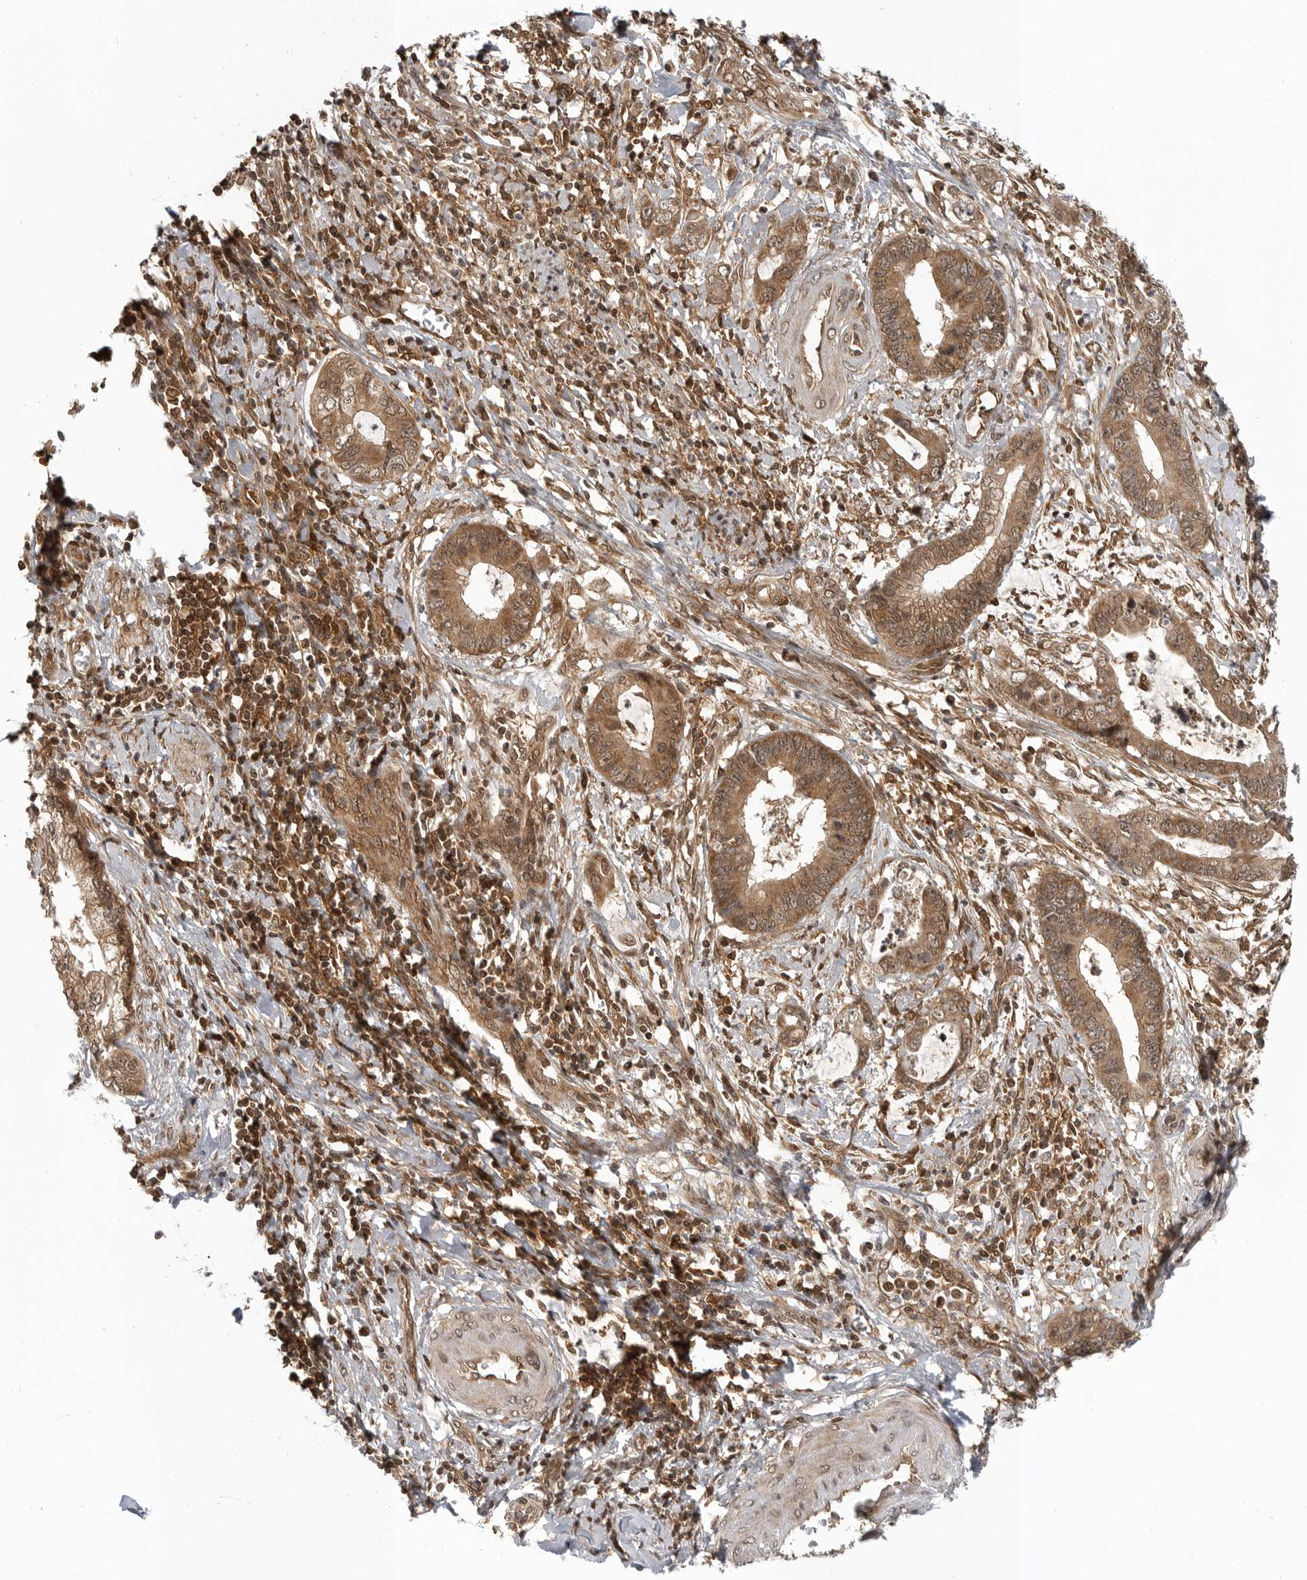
{"staining": {"intensity": "moderate", "quantity": ">75%", "location": "cytoplasmic/membranous,nuclear"}, "tissue": "cervical cancer", "cell_type": "Tumor cells", "image_type": "cancer", "snomed": [{"axis": "morphology", "description": "Adenocarcinoma, NOS"}, {"axis": "topography", "description": "Cervix"}], "caption": "The immunohistochemical stain labels moderate cytoplasmic/membranous and nuclear expression in tumor cells of cervical cancer (adenocarcinoma) tissue.", "gene": "SZRD1", "patient": {"sex": "female", "age": 44}}